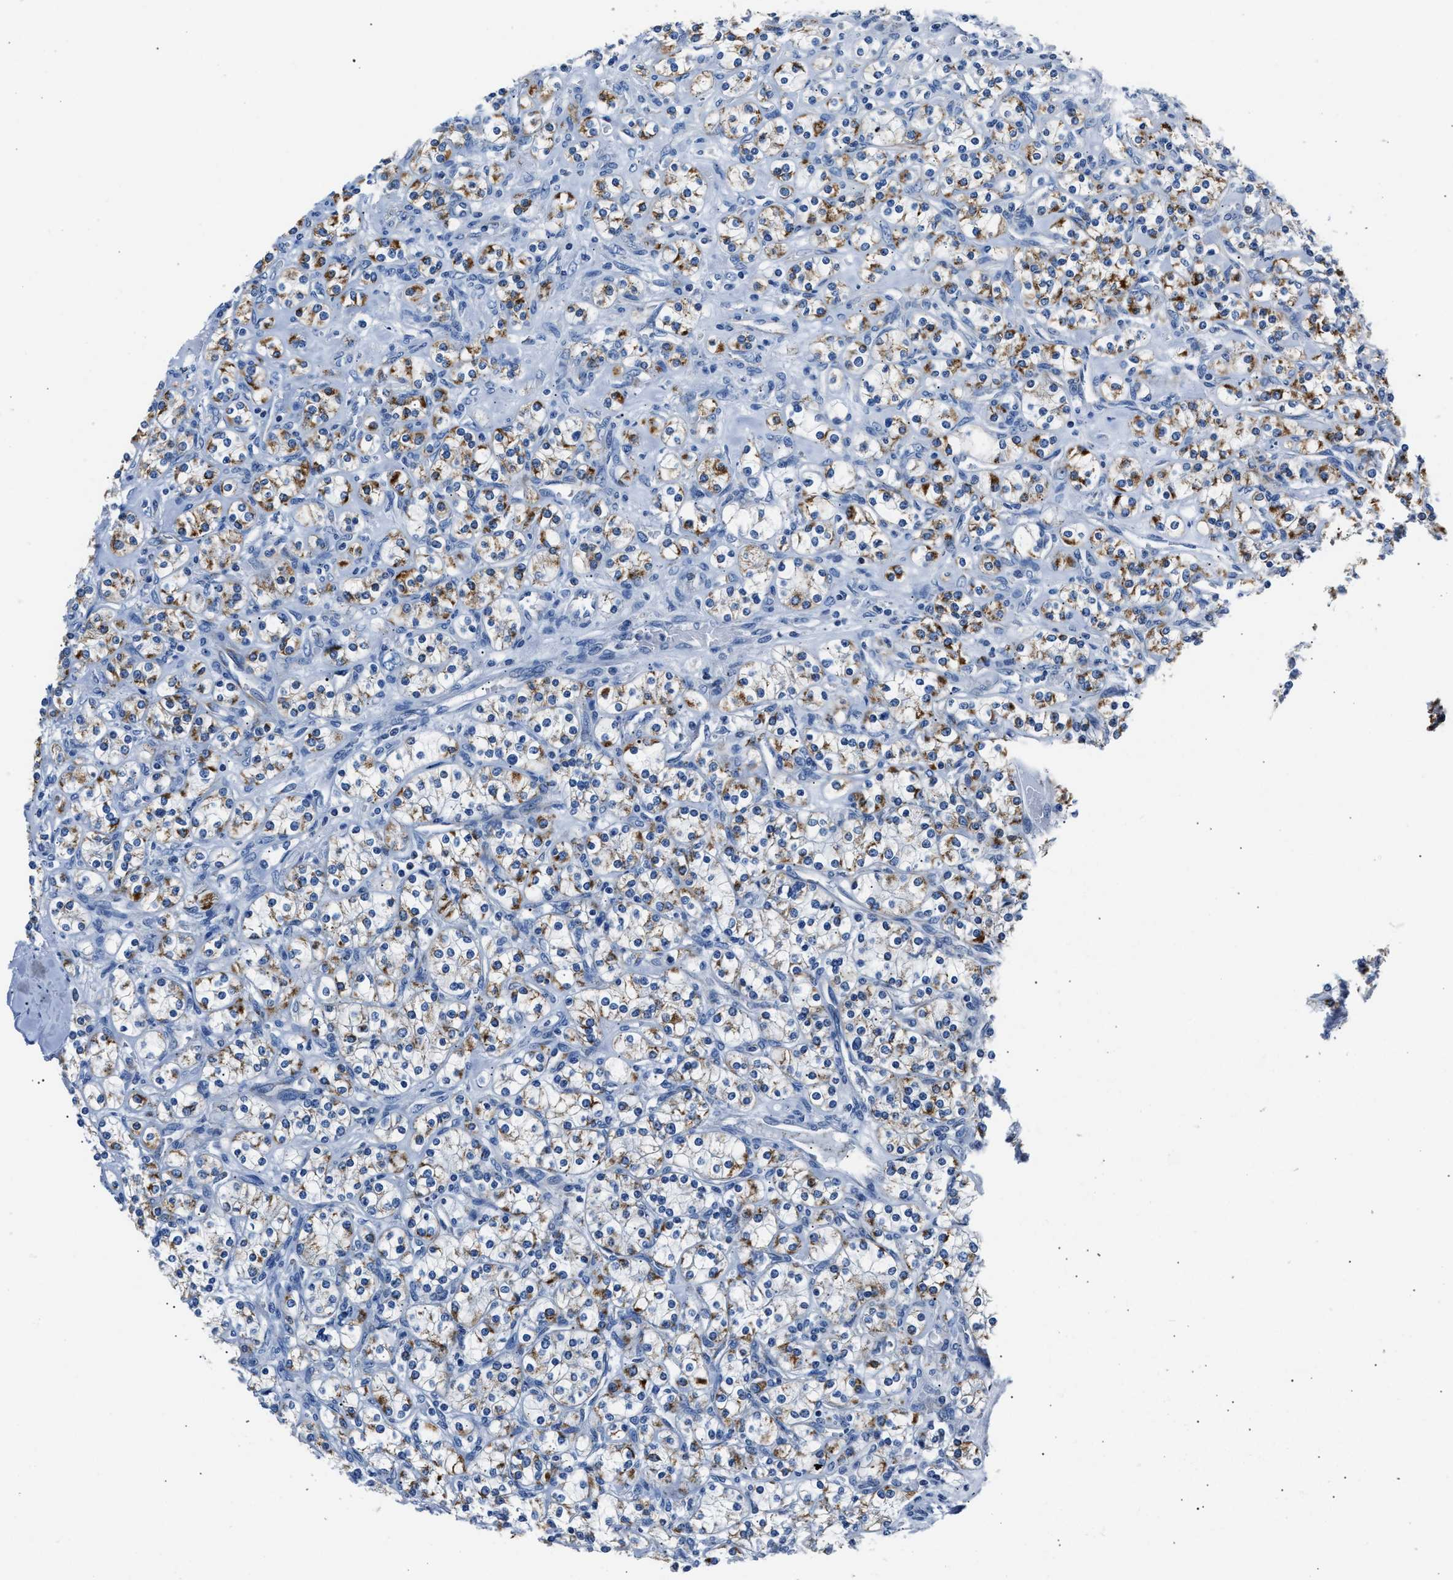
{"staining": {"intensity": "strong", "quantity": "25%-75%", "location": "cytoplasmic/membranous"}, "tissue": "renal cancer", "cell_type": "Tumor cells", "image_type": "cancer", "snomed": [{"axis": "morphology", "description": "Adenocarcinoma, NOS"}, {"axis": "topography", "description": "Kidney"}], "caption": "A micrograph of human renal cancer (adenocarcinoma) stained for a protein shows strong cytoplasmic/membranous brown staining in tumor cells.", "gene": "AMACR", "patient": {"sex": "male", "age": 77}}